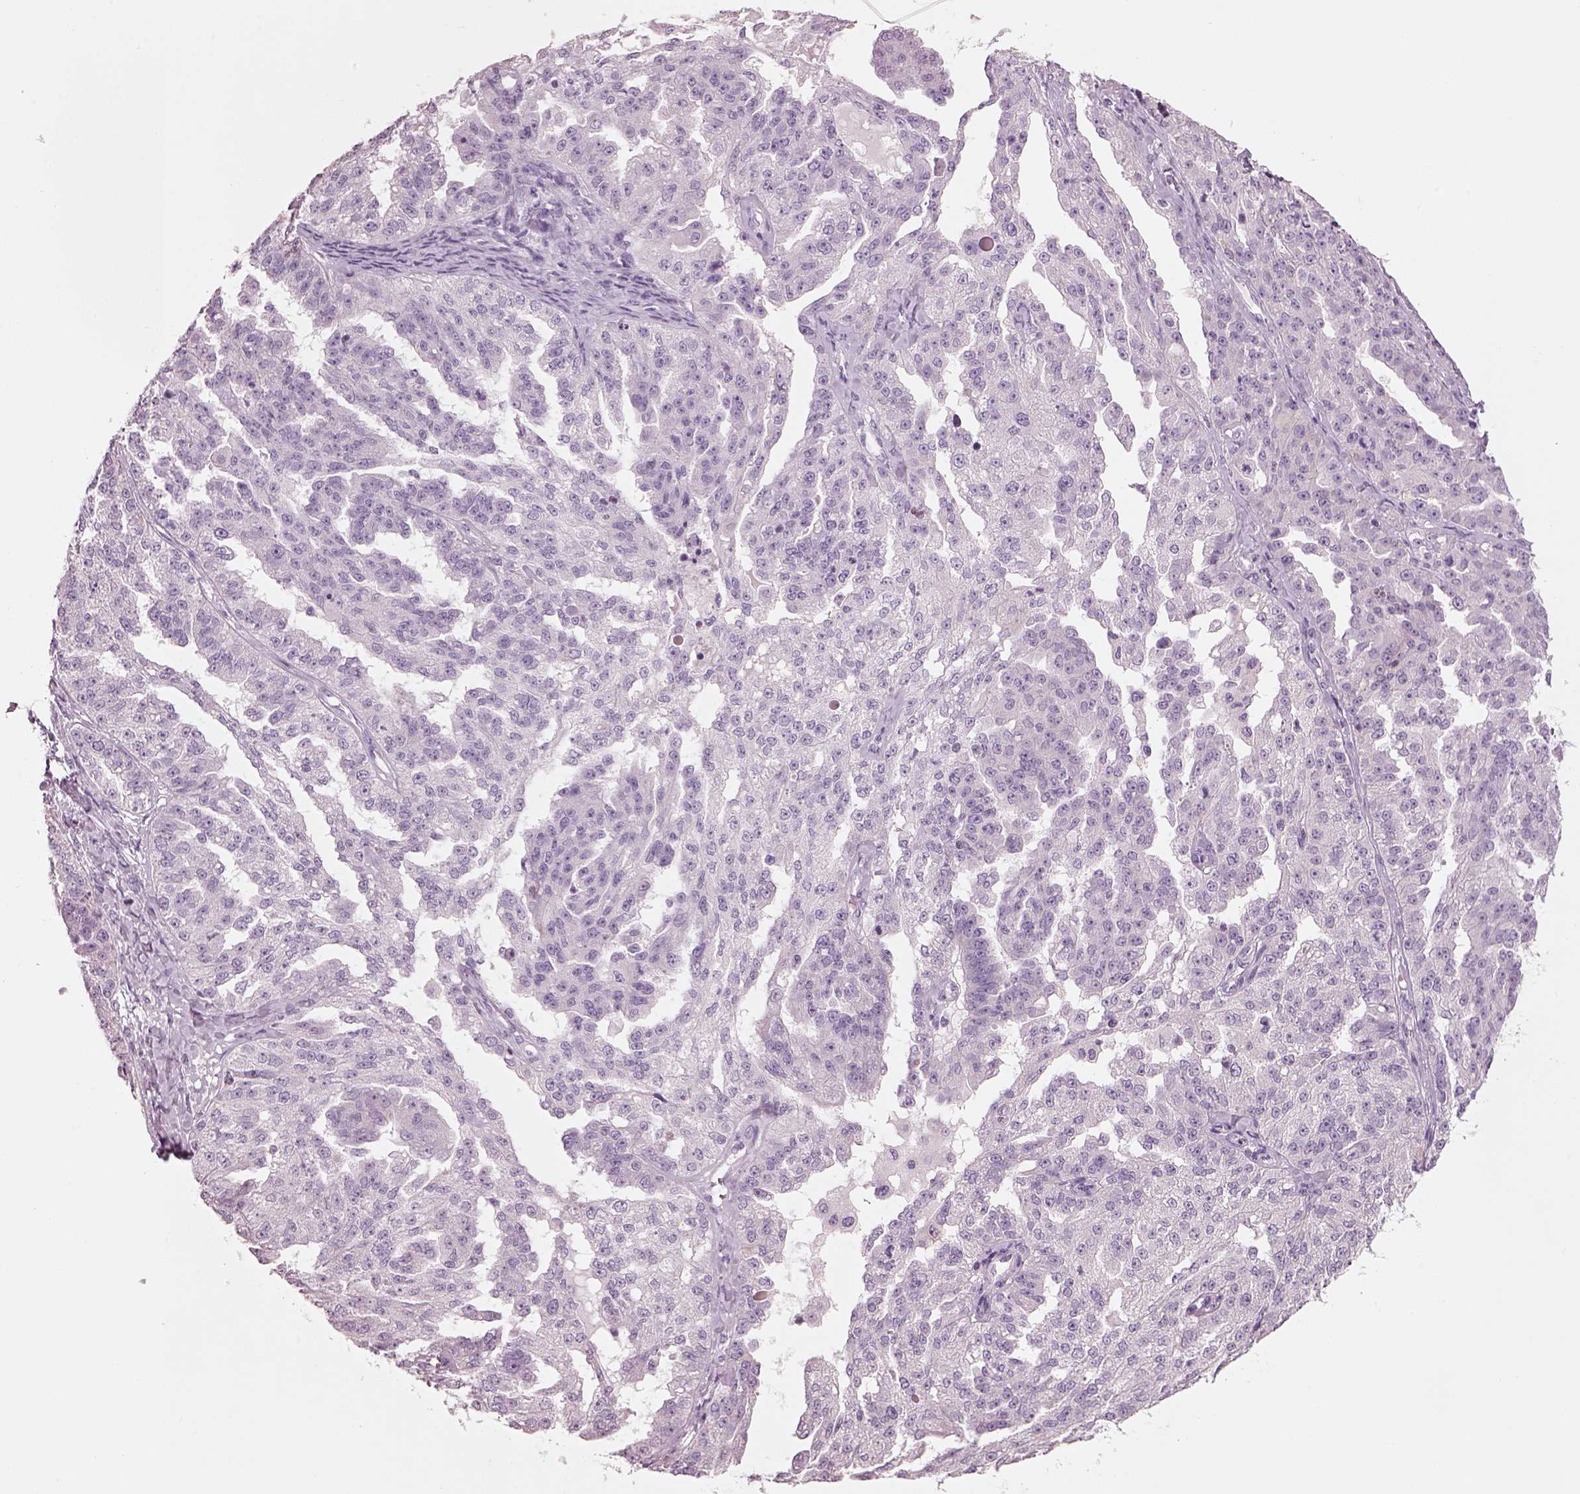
{"staining": {"intensity": "negative", "quantity": "none", "location": "none"}, "tissue": "ovarian cancer", "cell_type": "Tumor cells", "image_type": "cancer", "snomed": [{"axis": "morphology", "description": "Cystadenocarcinoma, serous, NOS"}, {"axis": "topography", "description": "Ovary"}], "caption": "IHC photomicrograph of neoplastic tissue: human serous cystadenocarcinoma (ovarian) stained with DAB (3,3'-diaminobenzidine) displays no significant protein positivity in tumor cells.", "gene": "SLC27A2", "patient": {"sex": "female", "age": 58}}